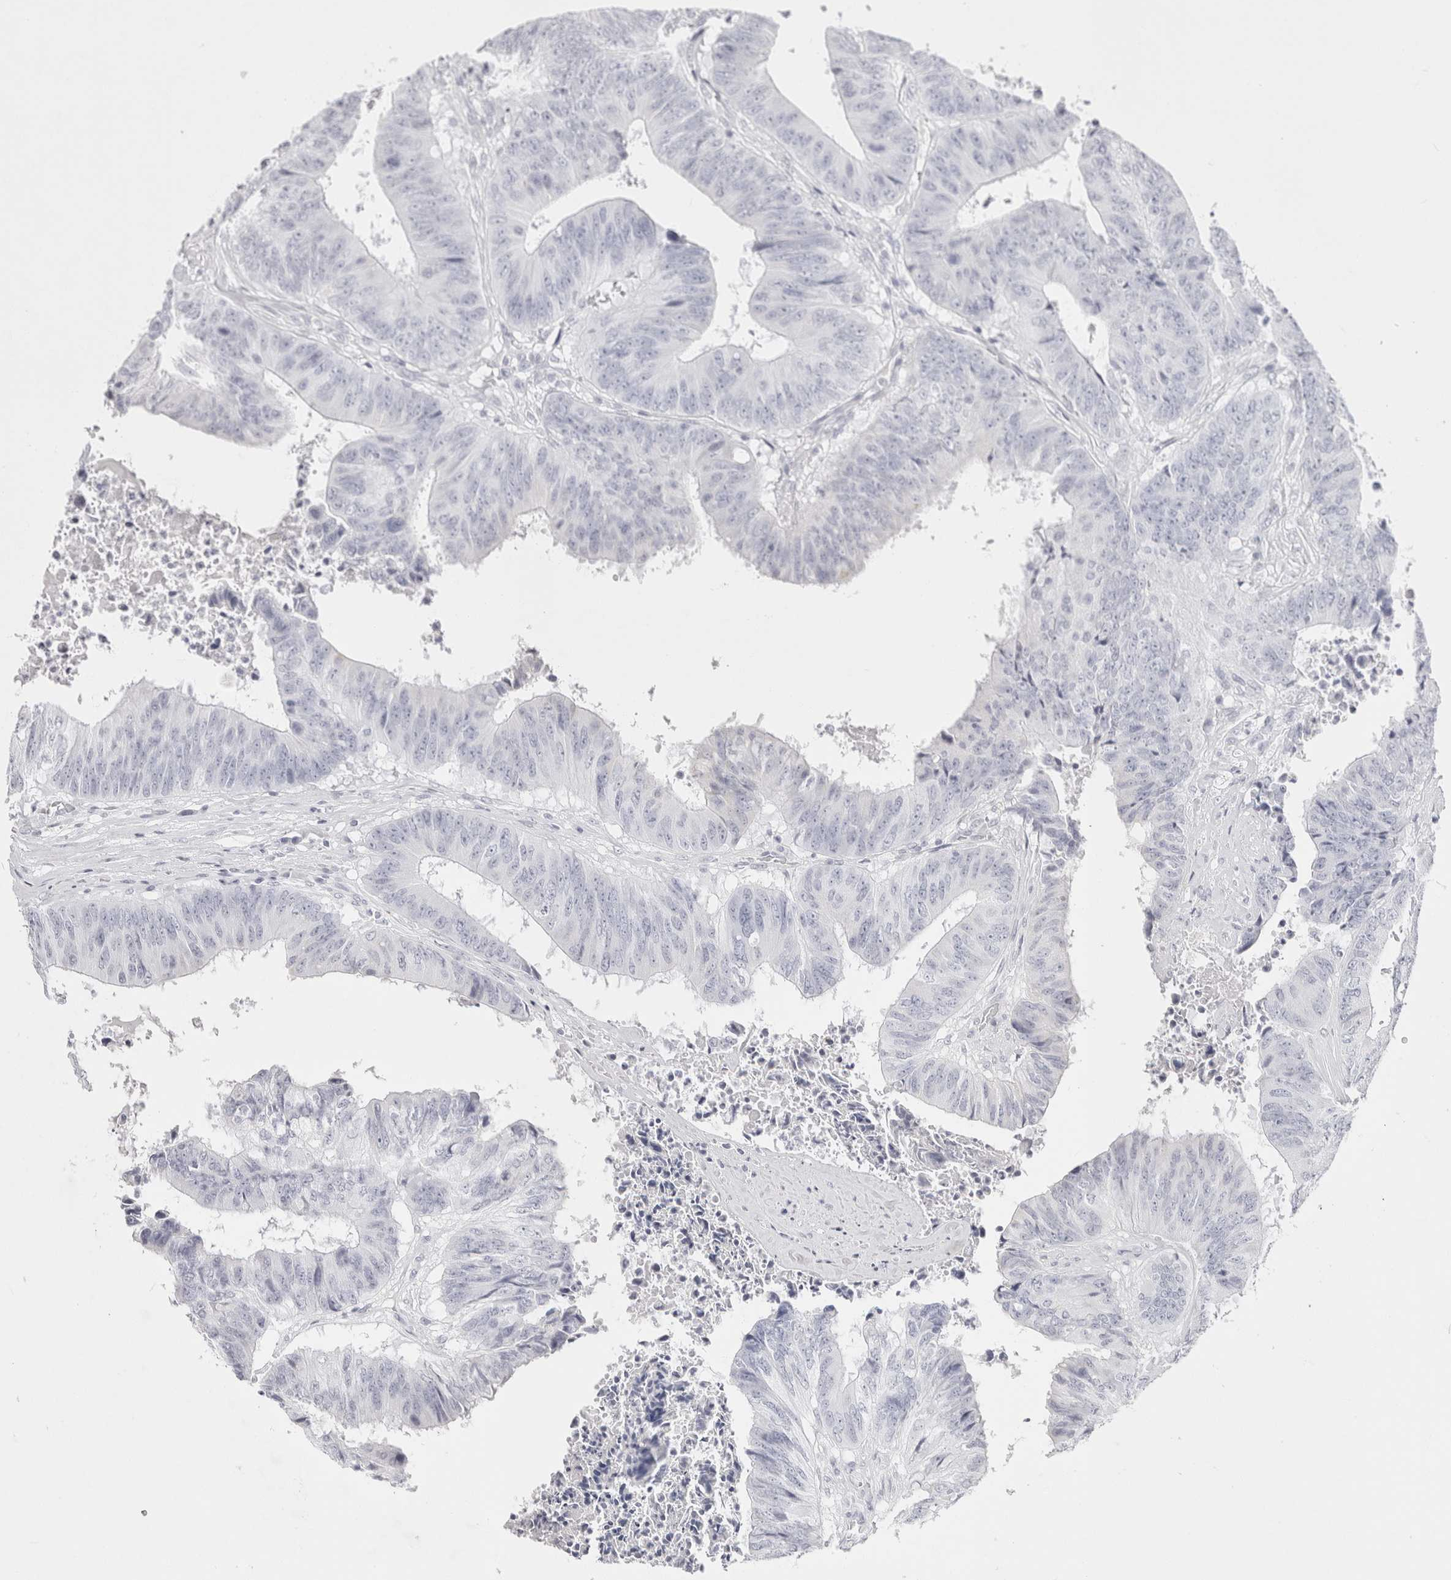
{"staining": {"intensity": "negative", "quantity": "none", "location": "none"}, "tissue": "colorectal cancer", "cell_type": "Tumor cells", "image_type": "cancer", "snomed": [{"axis": "morphology", "description": "Adenocarcinoma, NOS"}, {"axis": "topography", "description": "Rectum"}], "caption": "Immunohistochemistry of human colorectal adenocarcinoma shows no expression in tumor cells.", "gene": "GARIN1A", "patient": {"sex": "male", "age": 72}}